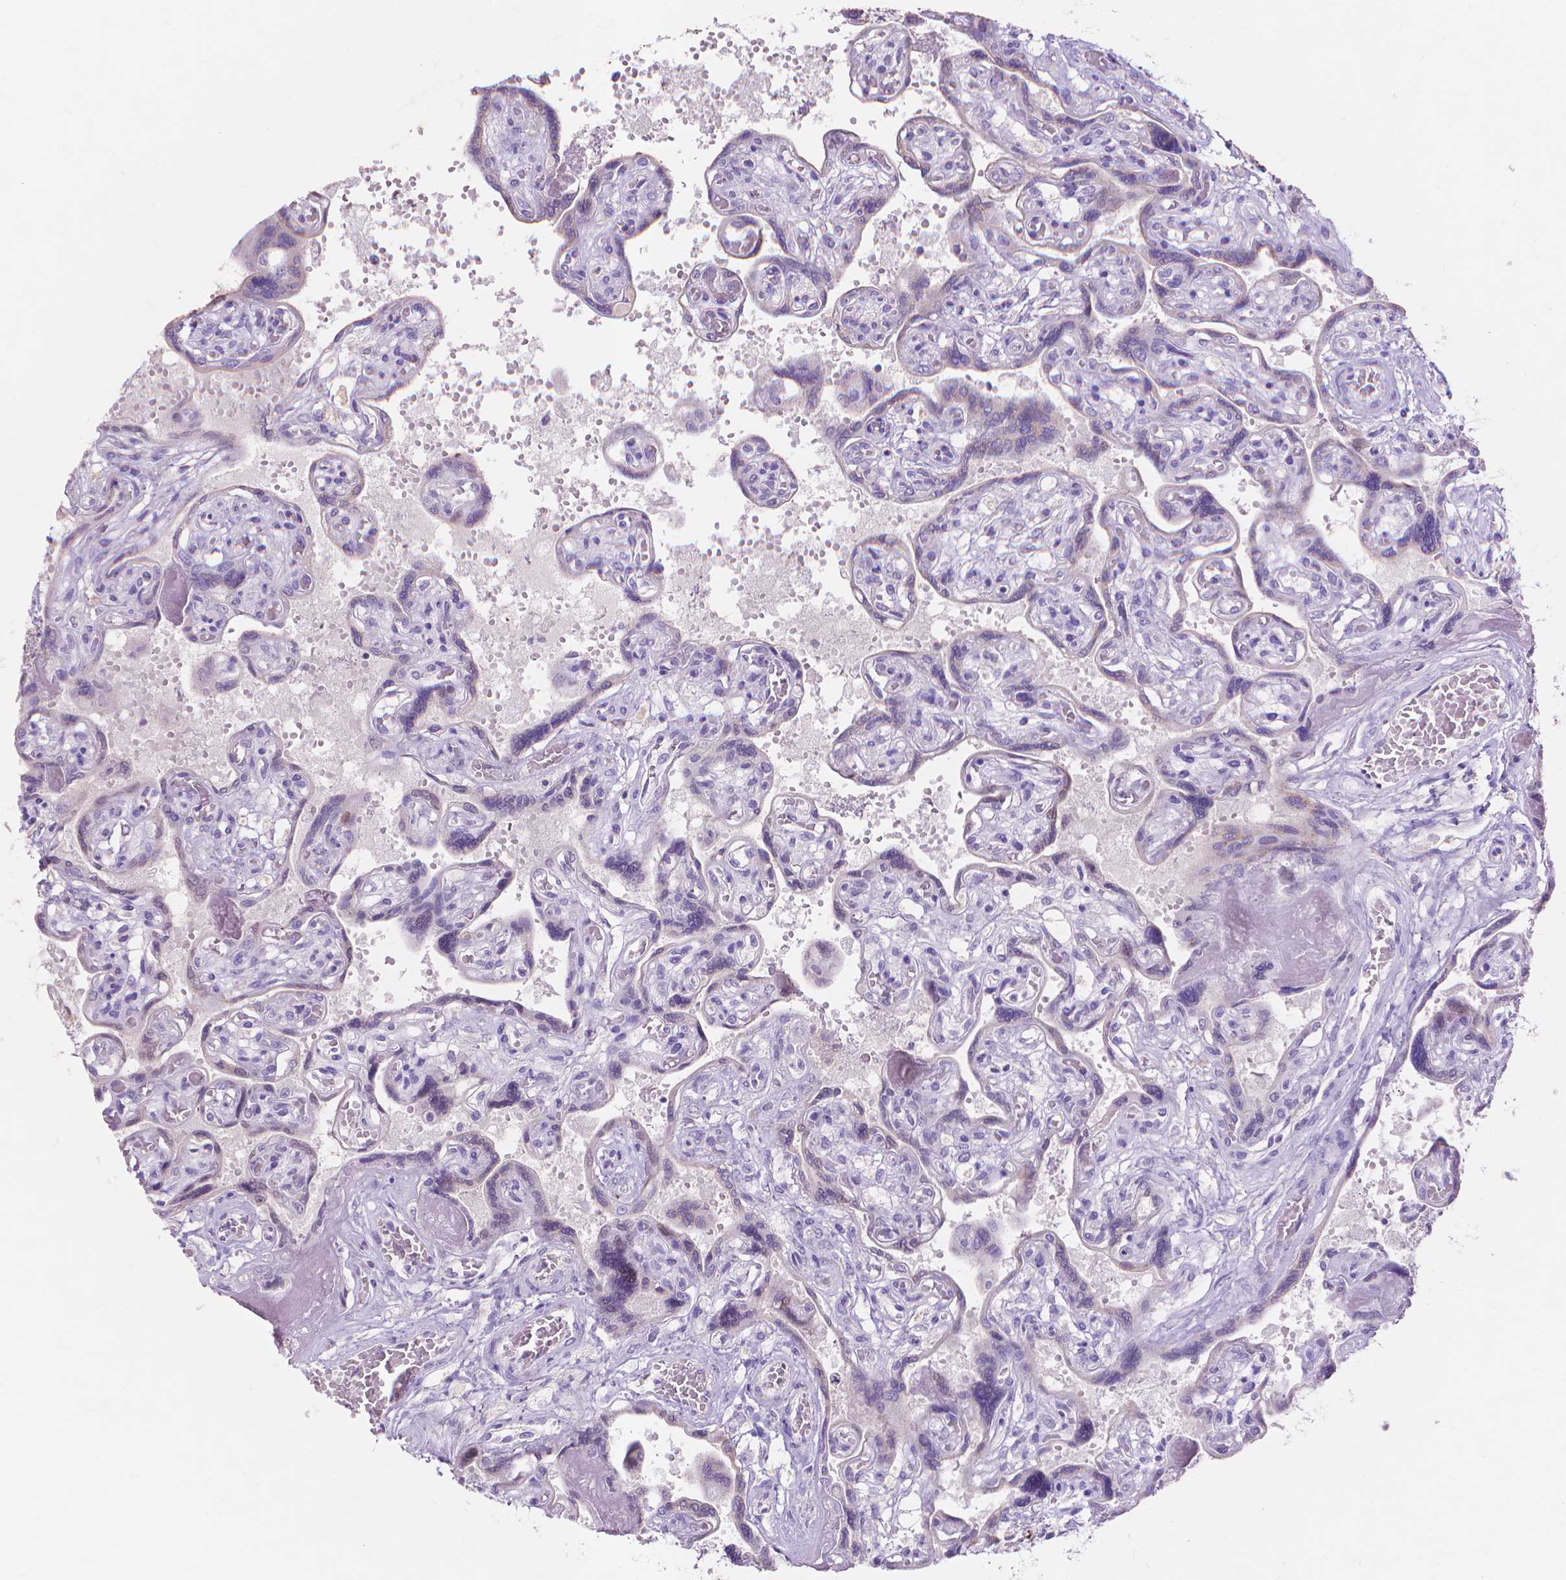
{"staining": {"intensity": "negative", "quantity": "none", "location": "none"}, "tissue": "placenta", "cell_type": "Decidual cells", "image_type": "normal", "snomed": [{"axis": "morphology", "description": "Normal tissue, NOS"}, {"axis": "topography", "description": "Placenta"}], "caption": "The micrograph displays no significant expression in decidual cells of placenta. Nuclei are stained in blue.", "gene": "MMP11", "patient": {"sex": "female", "age": 32}}